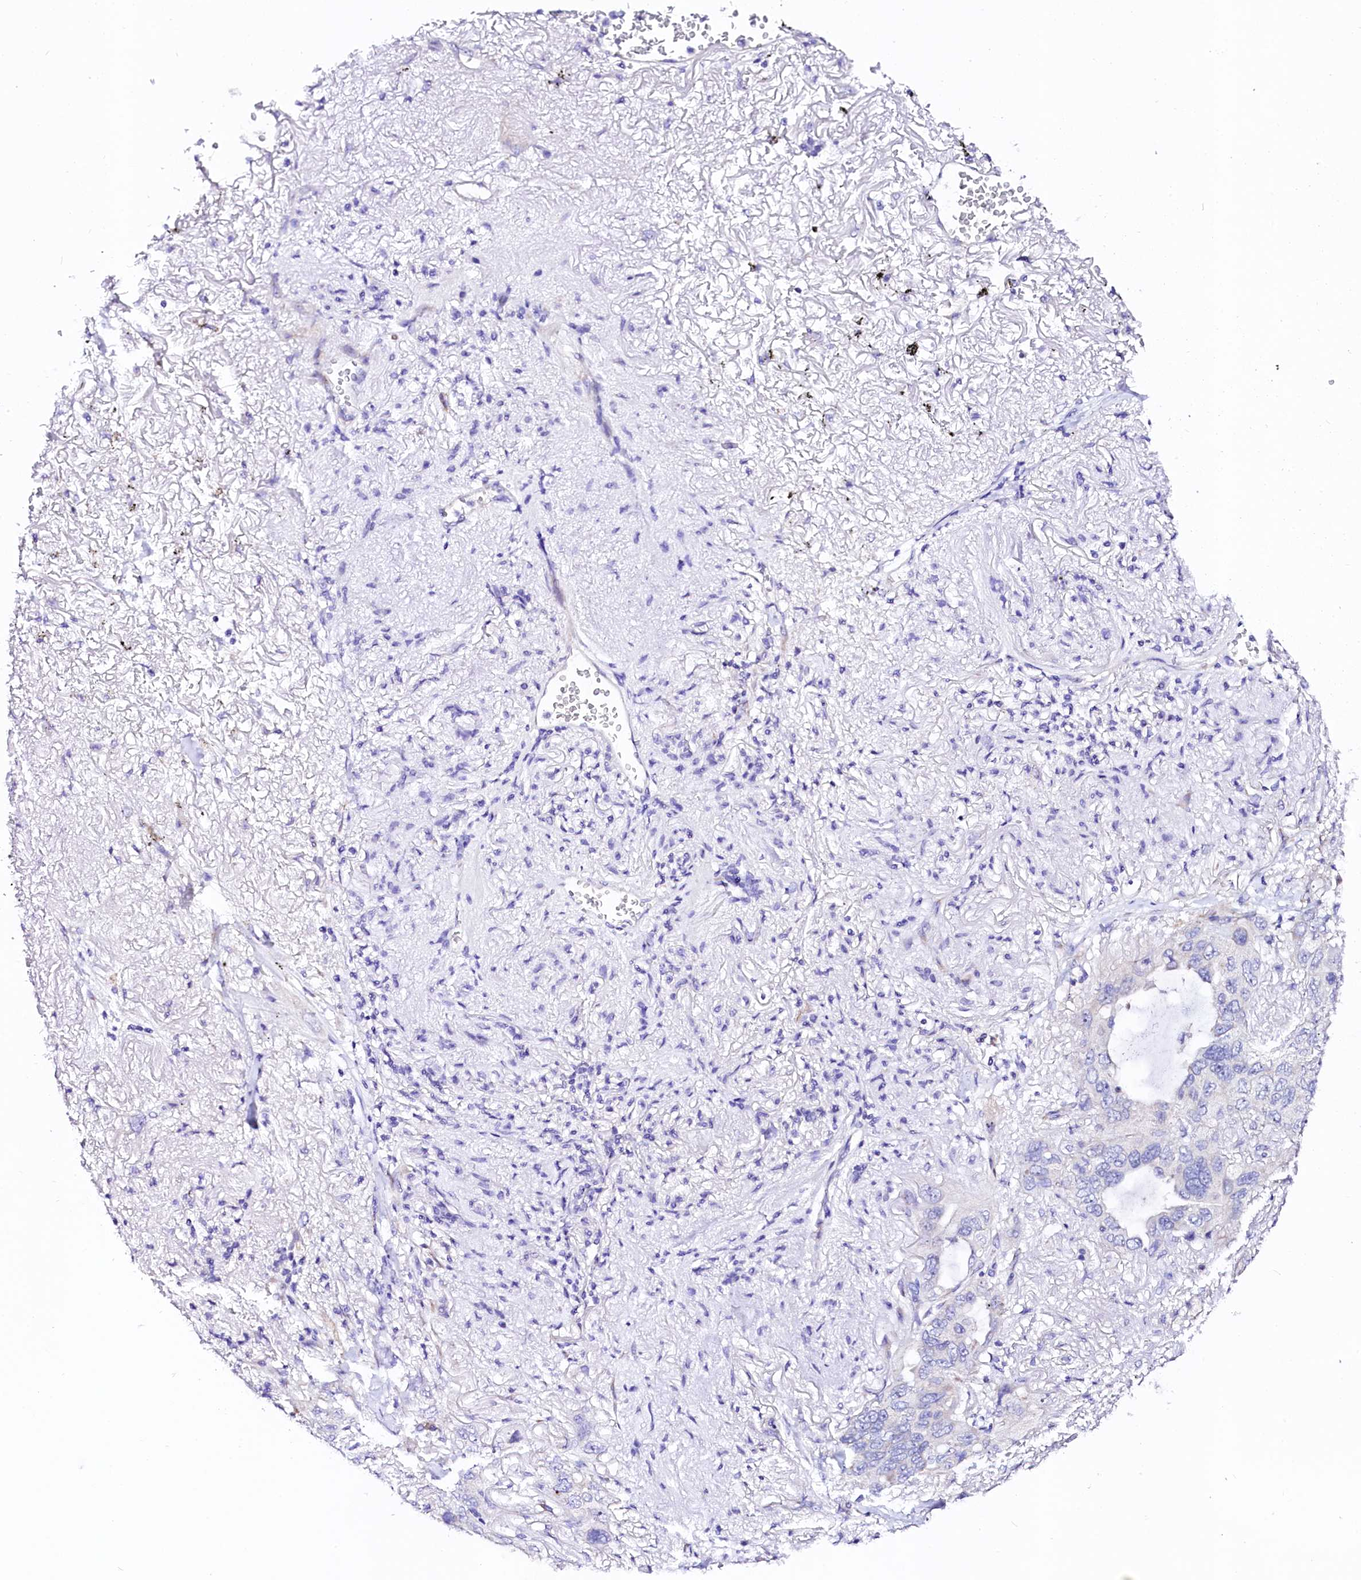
{"staining": {"intensity": "negative", "quantity": "none", "location": "none"}, "tissue": "lung cancer", "cell_type": "Tumor cells", "image_type": "cancer", "snomed": [{"axis": "morphology", "description": "Squamous cell carcinoma, NOS"}, {"axis": "topography", "description": "Lung"}], "caption": "IHC of human lung cancer (squamous cell carcinoma) displays no positivity in tumor cells.", "gene": "BTBD16", "patient": {"sex": "female", "age": 73}}